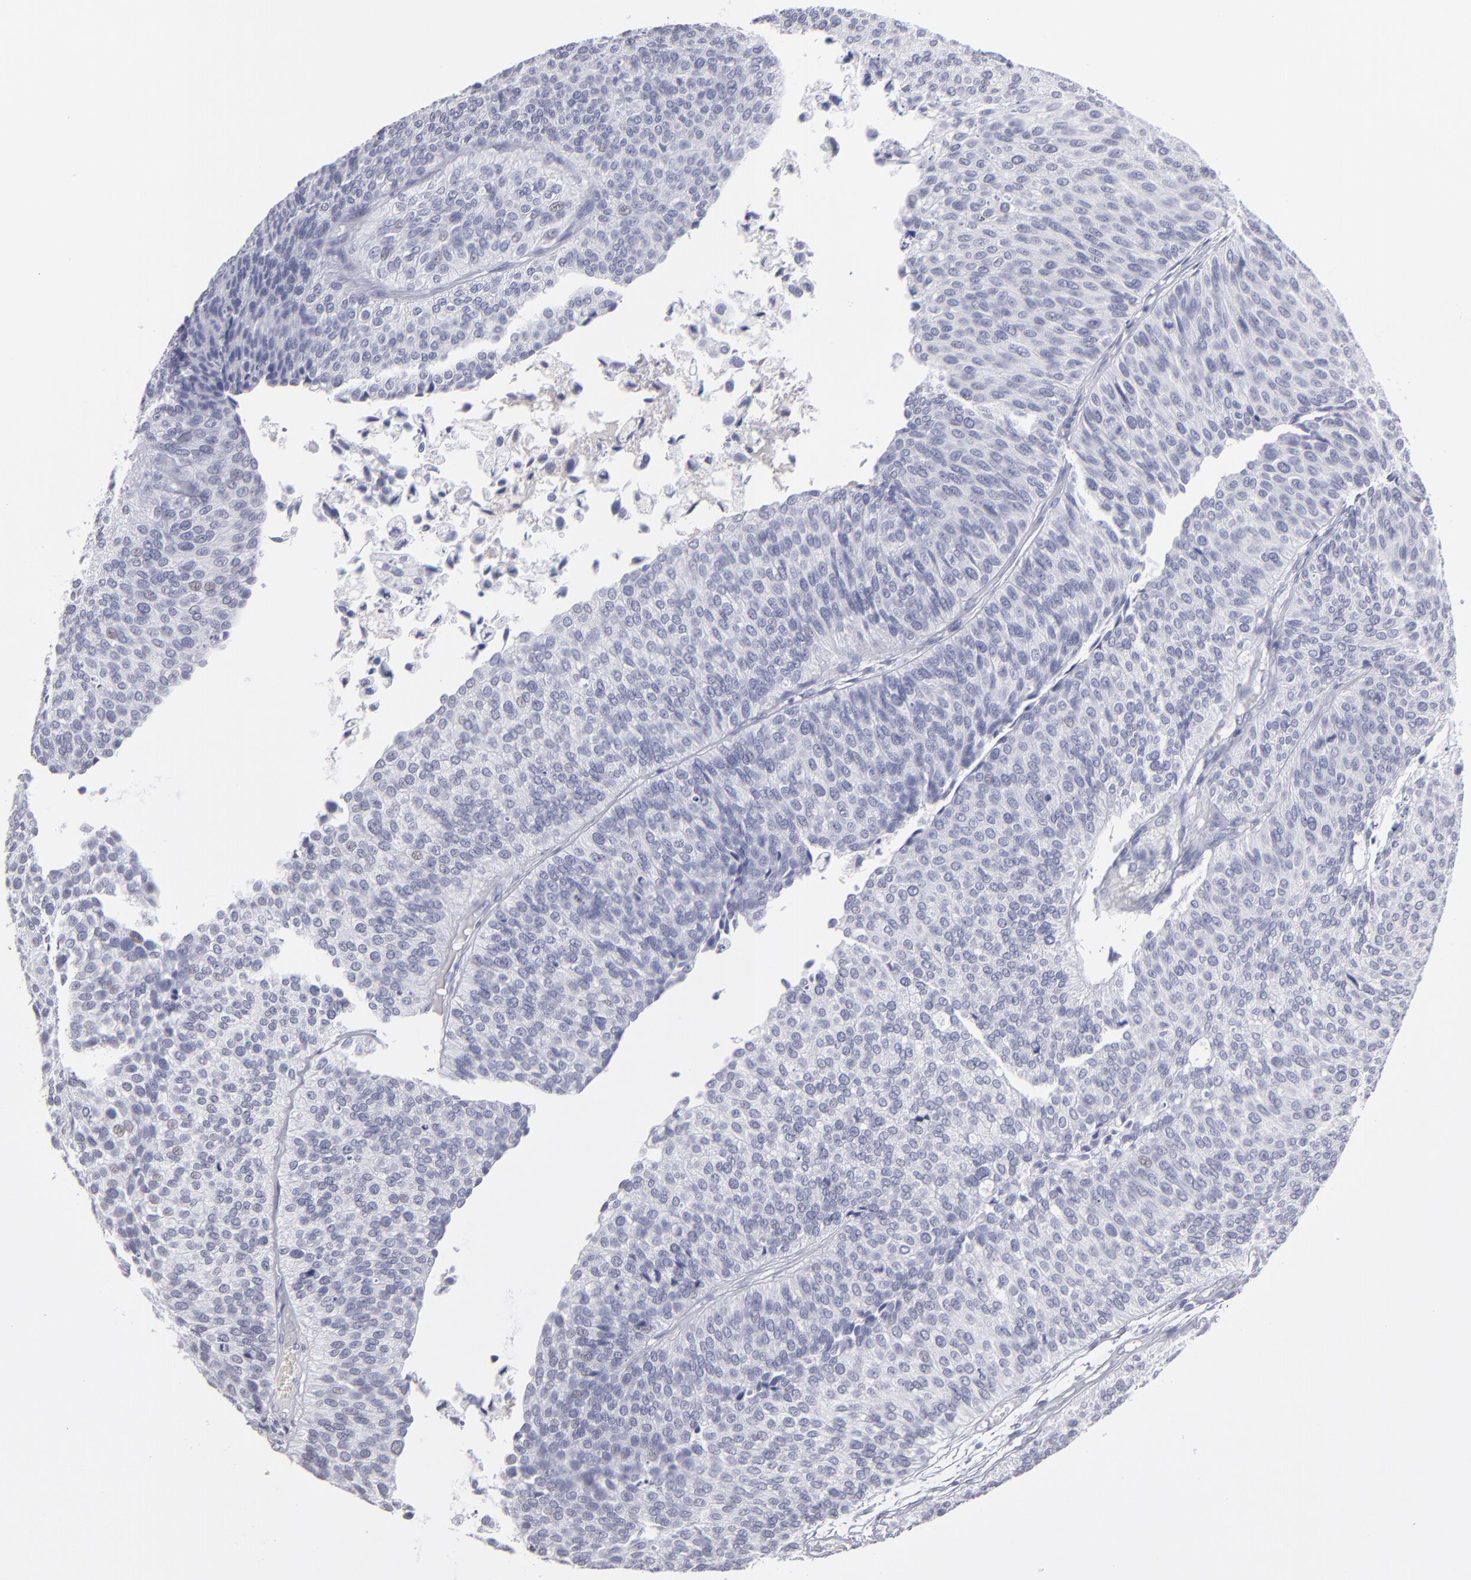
{"staining": {"intensity": "negative", "quantity": "none", "location": "none"}, "tissue": "urothelial cancer", "cell_type": "Tumor cells", "image_type": "cancer", "snomed": [{"axis": "morphology", "description": "Urothelial carcinoma, Low grade"}, {"axis": "topography", "description": "Urinary bladder"}], "caption": "Urothelial cancer was stained to show a protein in brown. There is no significant staining in tumor cells.", "gene": "ALDOB", "patient": {"sex": "male", "age": 84}}